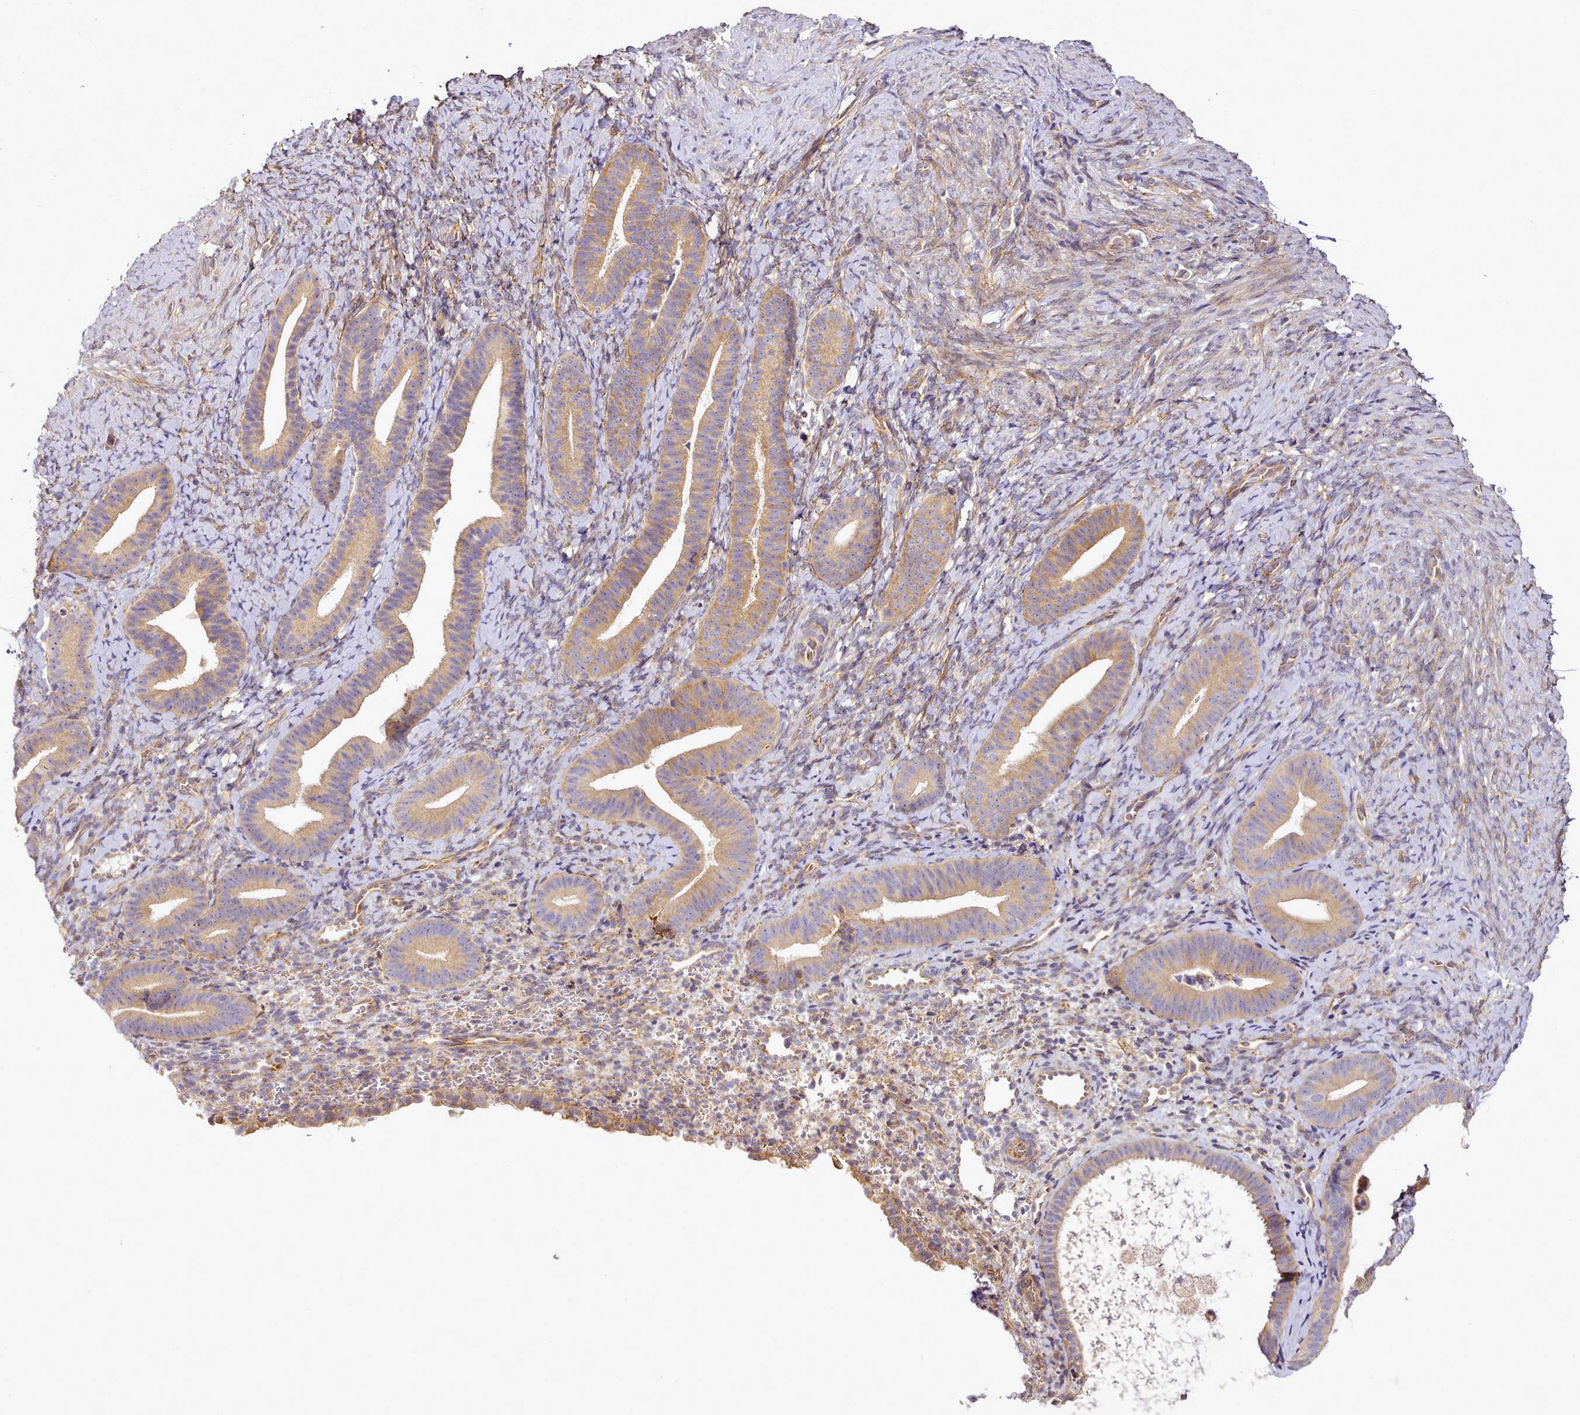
{"staining": {"intensity": "weak", "quantity": "<25%", "location": "cytoplasmic/membranous"}, "tissue": "endometrium", "cell_type": "Cells in endometrial stroma", "image_type": "normal", "snomed": [{"axis": "morphology", "description": "Normal tissue, NOS"}, {"axis": "topography", "description": "Endometrium"}], "caption": "The micrograph demonstrates no significant positivity in cells in endometrial stroma of endometrium.", "gene": "NBPF10", "patient": {"sex": "female", "age": 65}}